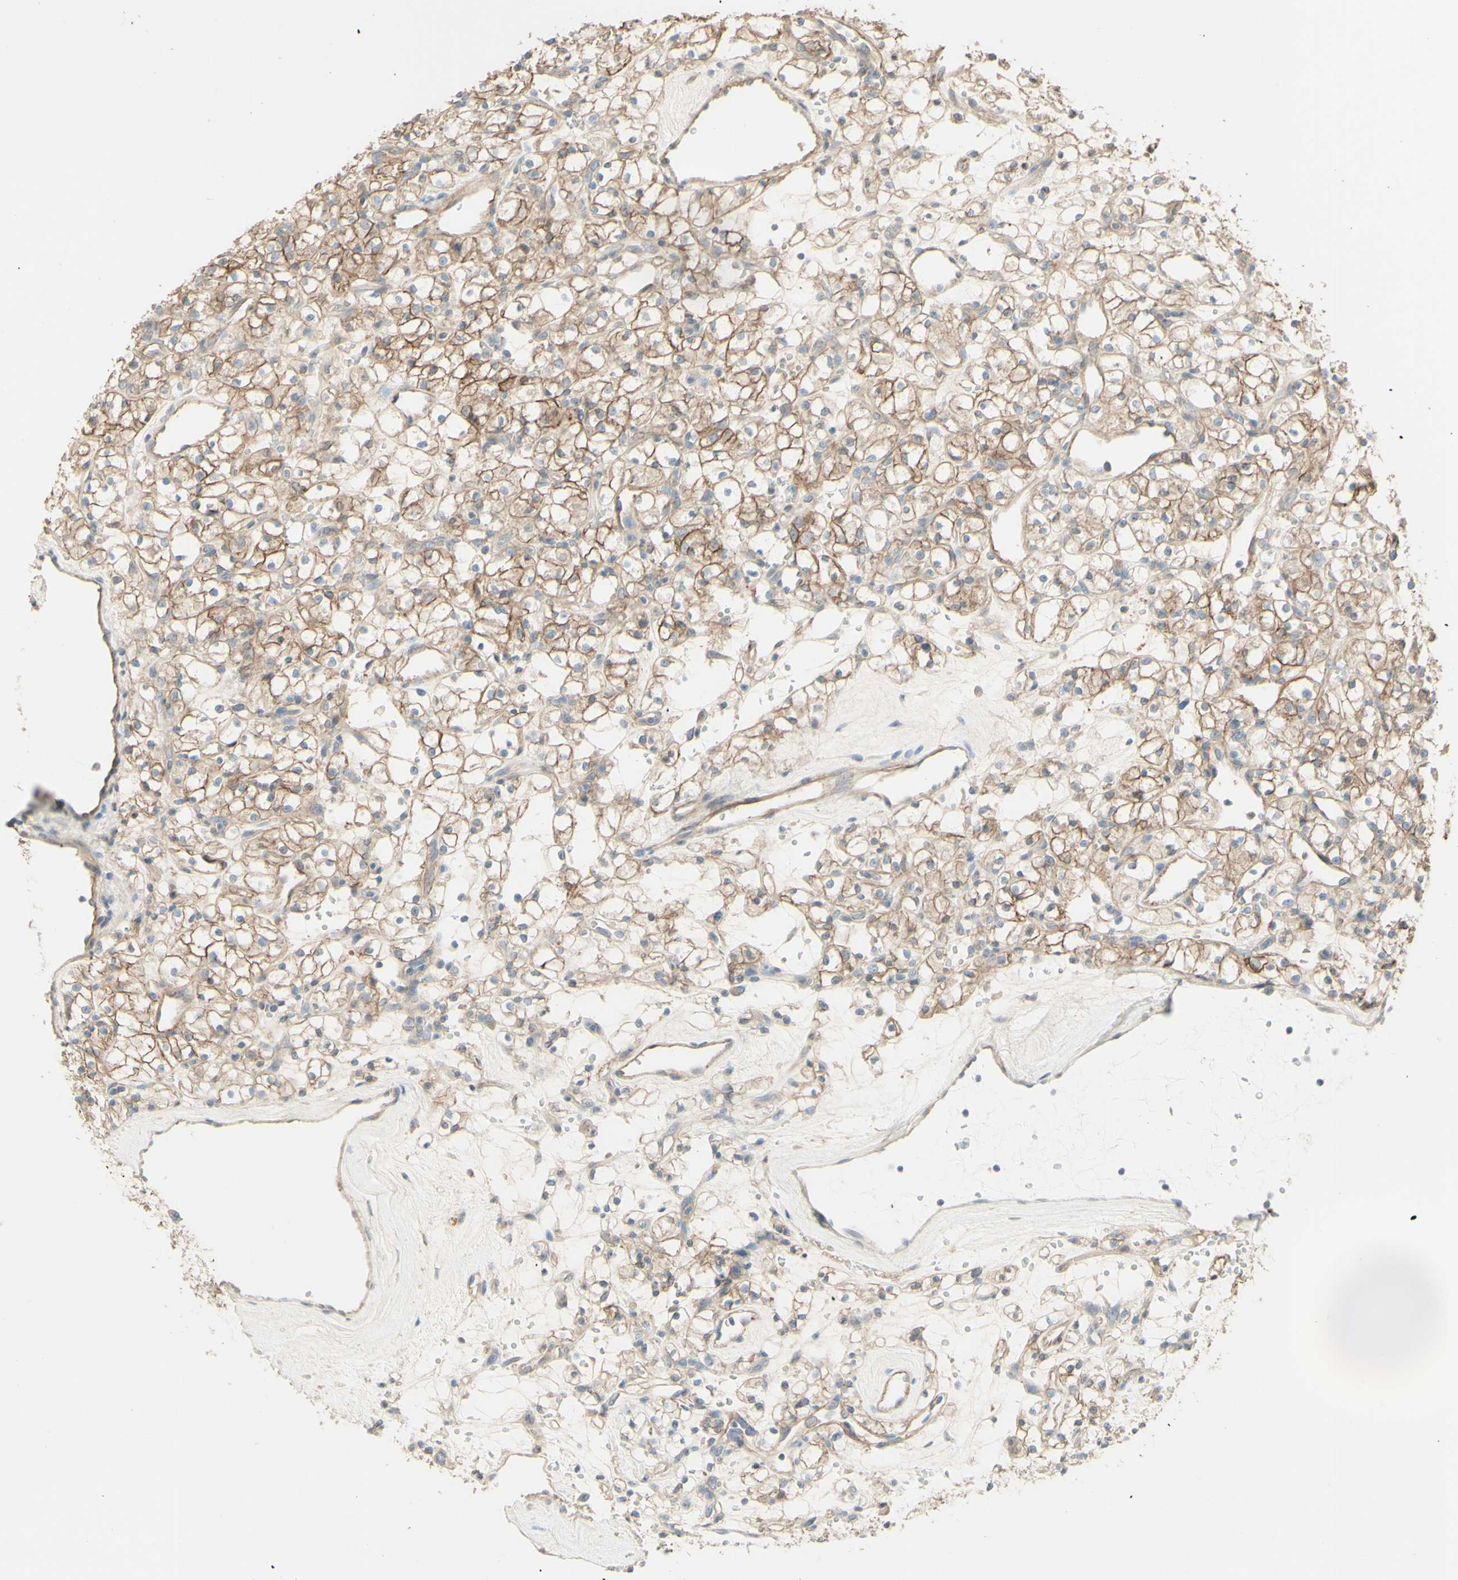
{"staining": {"intensity": "weak", "quantity": ">75%", "location": "cytoplasmic/membranous"}, "tissue": "renal cancer", "cell_type": "Tumor cells", "image_type": "cancer", "snomed": [{"axis": "morphology", "description": "Adenocarcinoma, NOS"}, {"axis": "topography", "description": "Kidney"}], "caption": "This micrograph reveals immunohistochemistry (IHC) staining of renal cancer, with low weak cytoplasmic/membranous expression in approximately >75% of tumor cells.", "gene": "RNF149", "patient": {"sex": "female", "age": 60}}